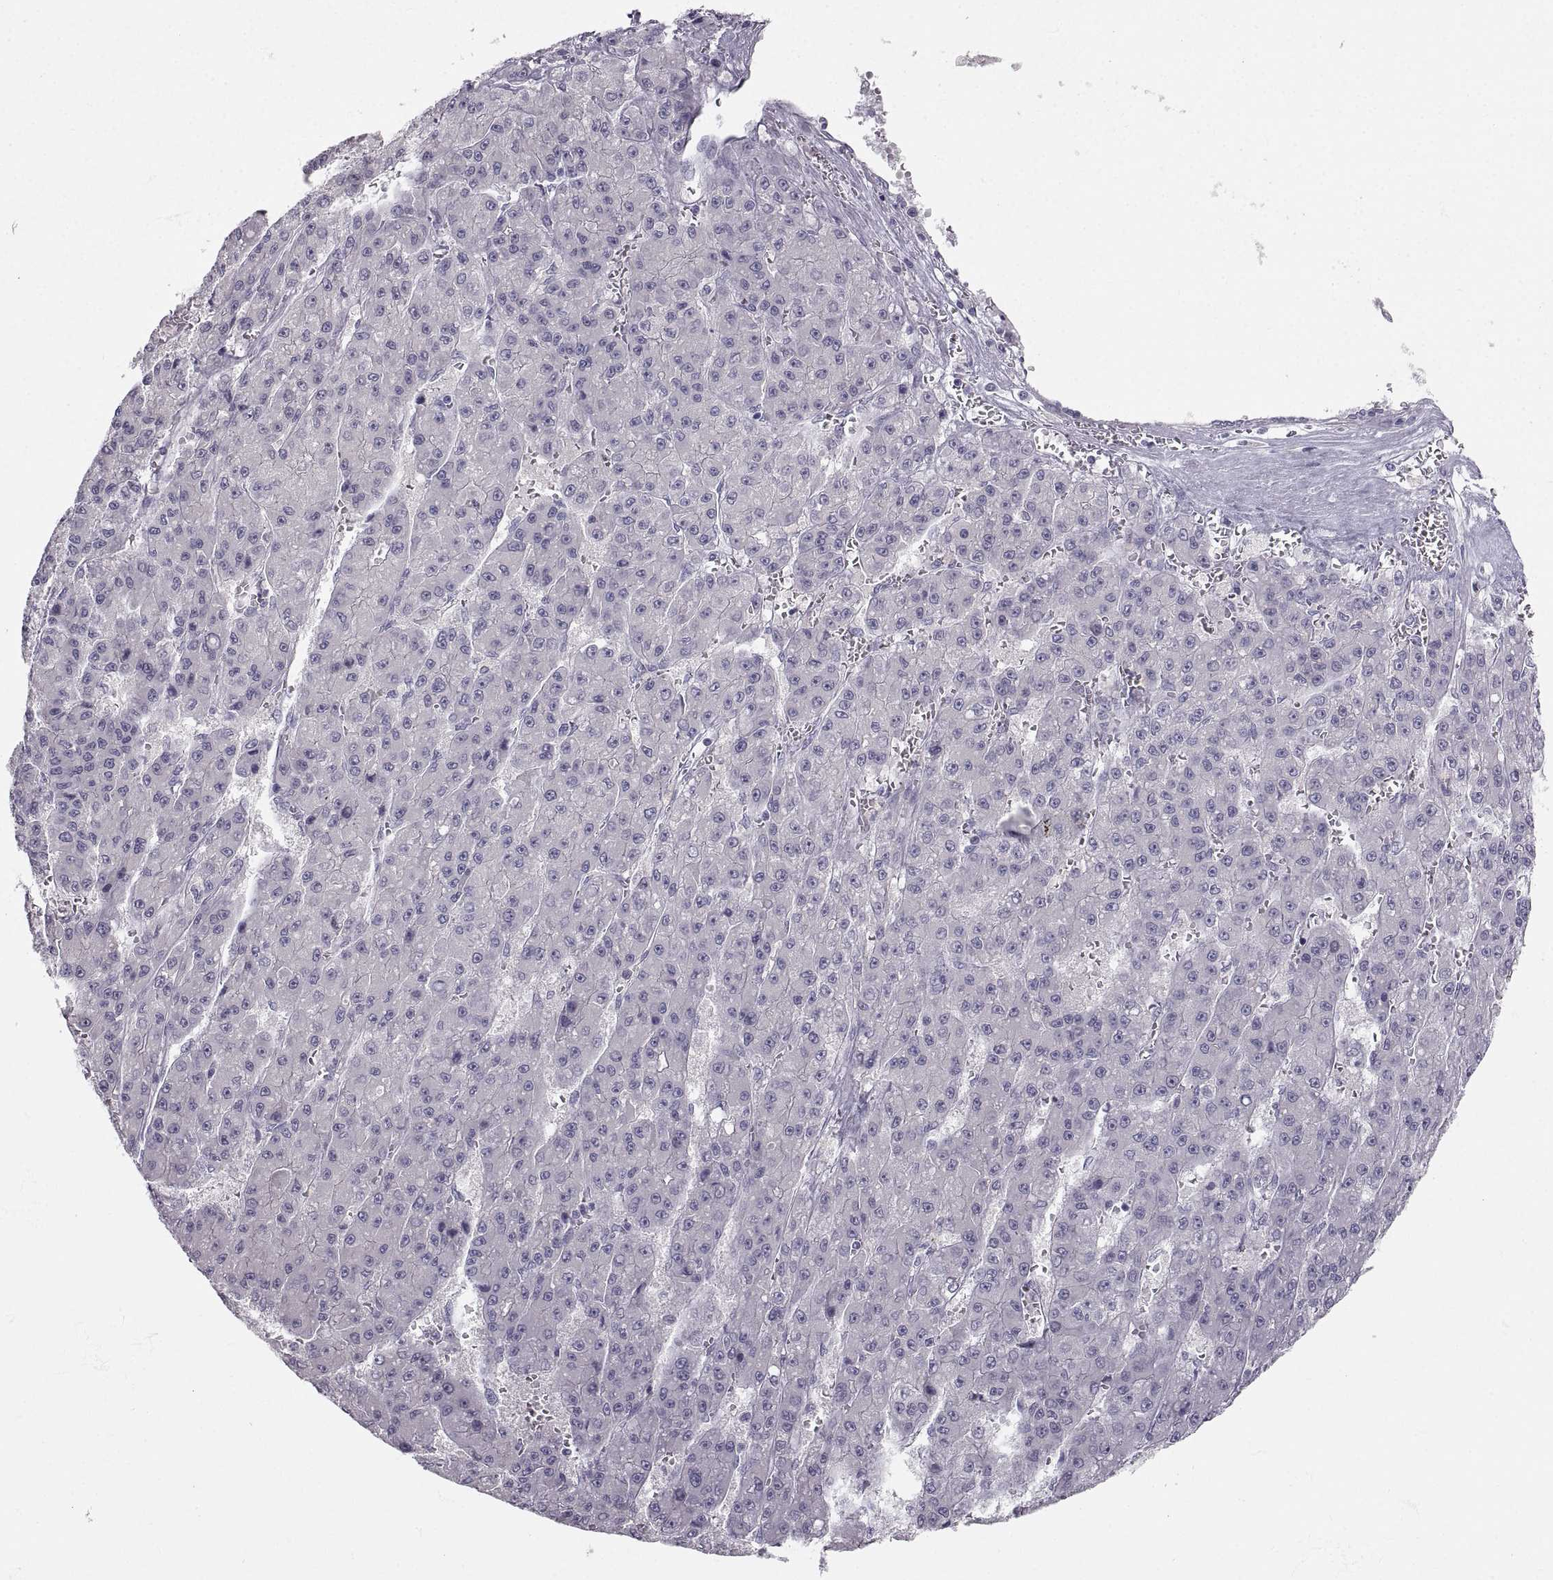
{"staining": {"intensity": "negative", "quantity": "none", "location": "none"}, "tissue": "liver cancer", "cell_type": "Tumor cells", "image_type": "cancer", "snomed": [{"axis": "morphology", "description": "Carcinoma, Hepatocellular, NOS"}, {"axis": "topography", "description": "Liver"}], "caption": "Tumor cells are negative for protein expression in human liver hepatocellular carcinoma.", "gene": "ZNF185", "patient": {"sex": "male", "age": 70}}